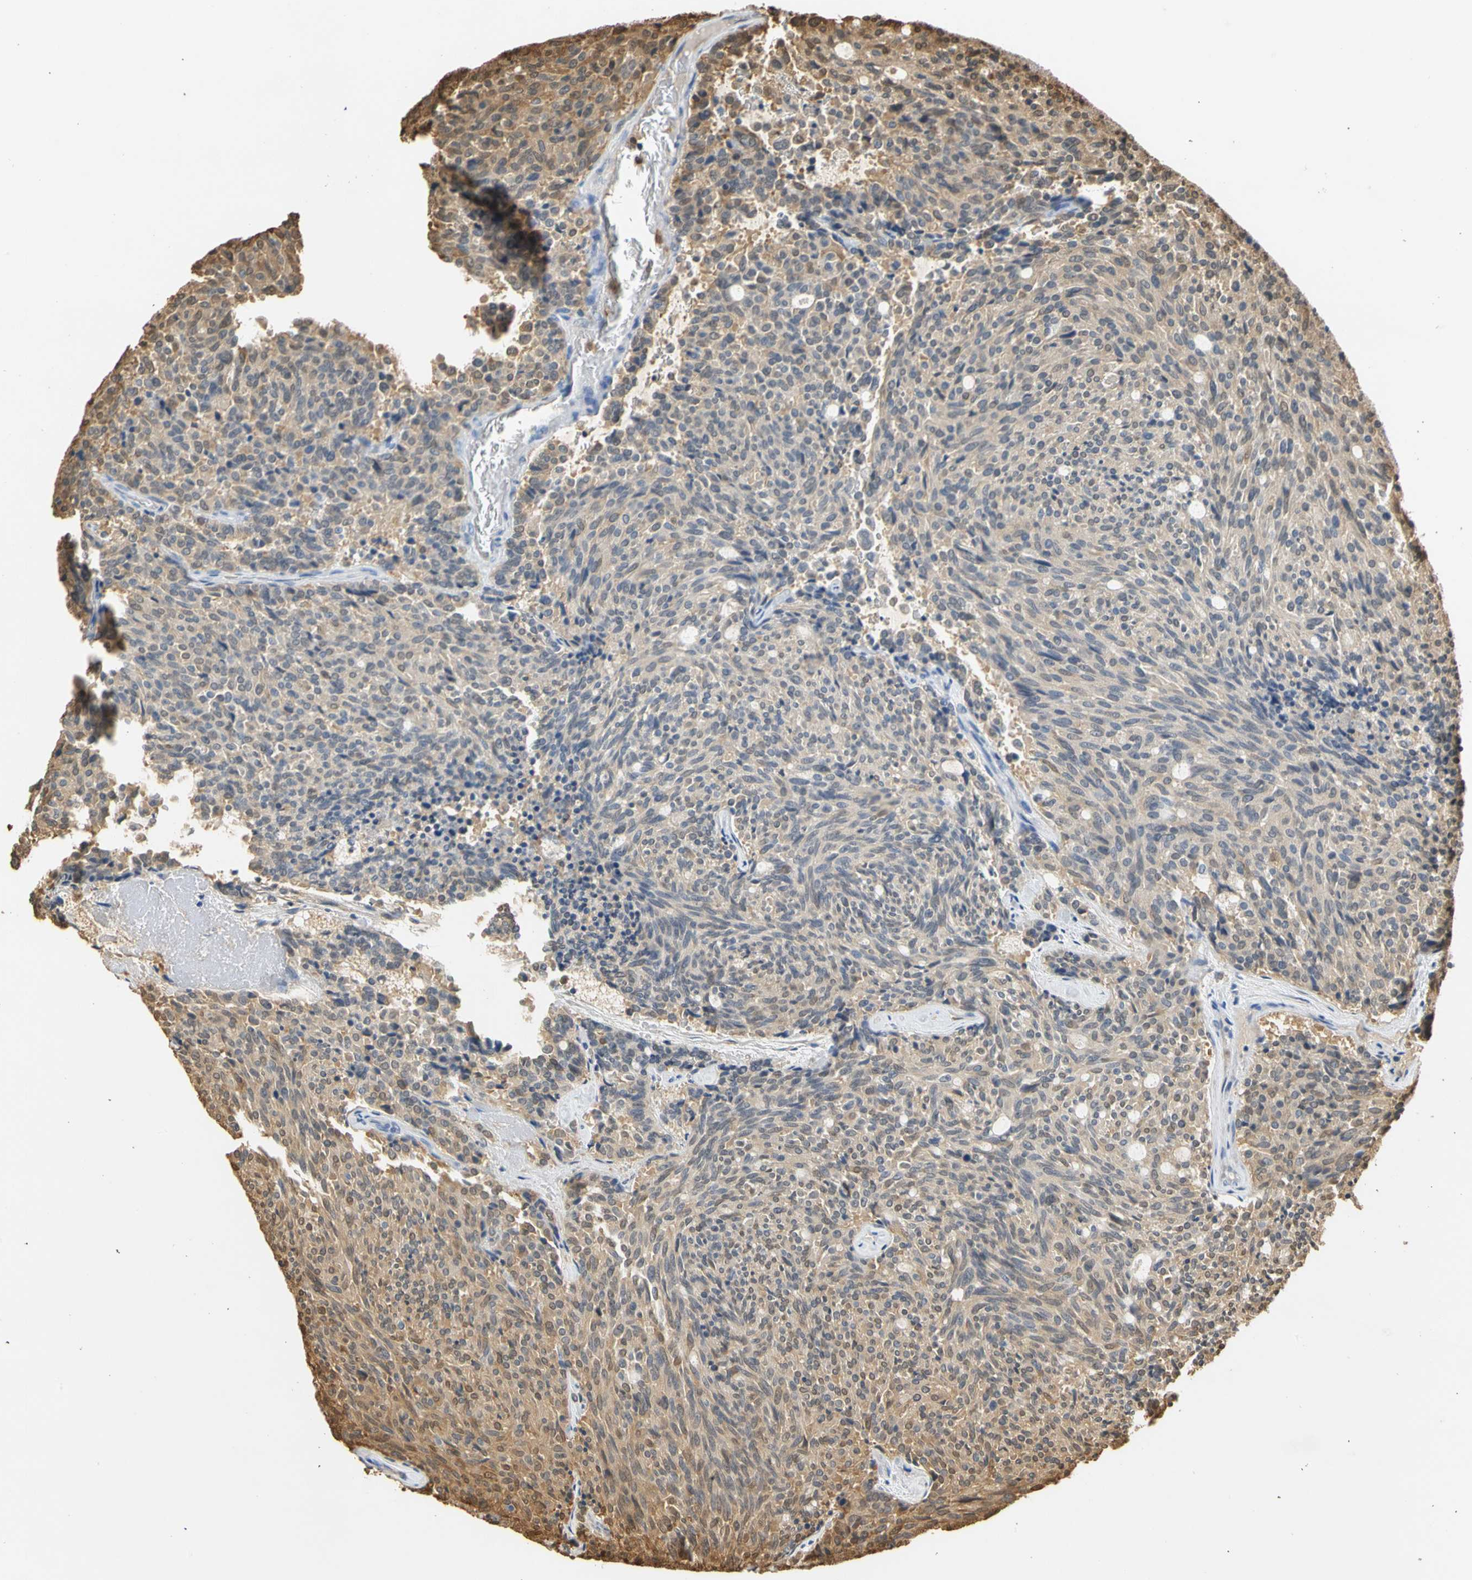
{"staining": {"intensity": "moderate", "quantity": "25%-75%", "location": "cytoplasmic/membranous,nuclear"}, "tissue": "carcinoid", "cell_type": "Tumor cells", "image_type": "cancer", "snomed": [{"axis": "morphology", "description": "Carcinoid, malignant, NOS"}, {"axis": "topography", "description": "Pancreas"}], "caption": "Carcinoid was stained to show a protein in brown. There is medium levels of moderate cytoplasmic/membranous and nuclear expression in approximately 25%-75% of tumor cells.", "gene": "S100A6", "patient": {"sex": "female", "age": 54}}